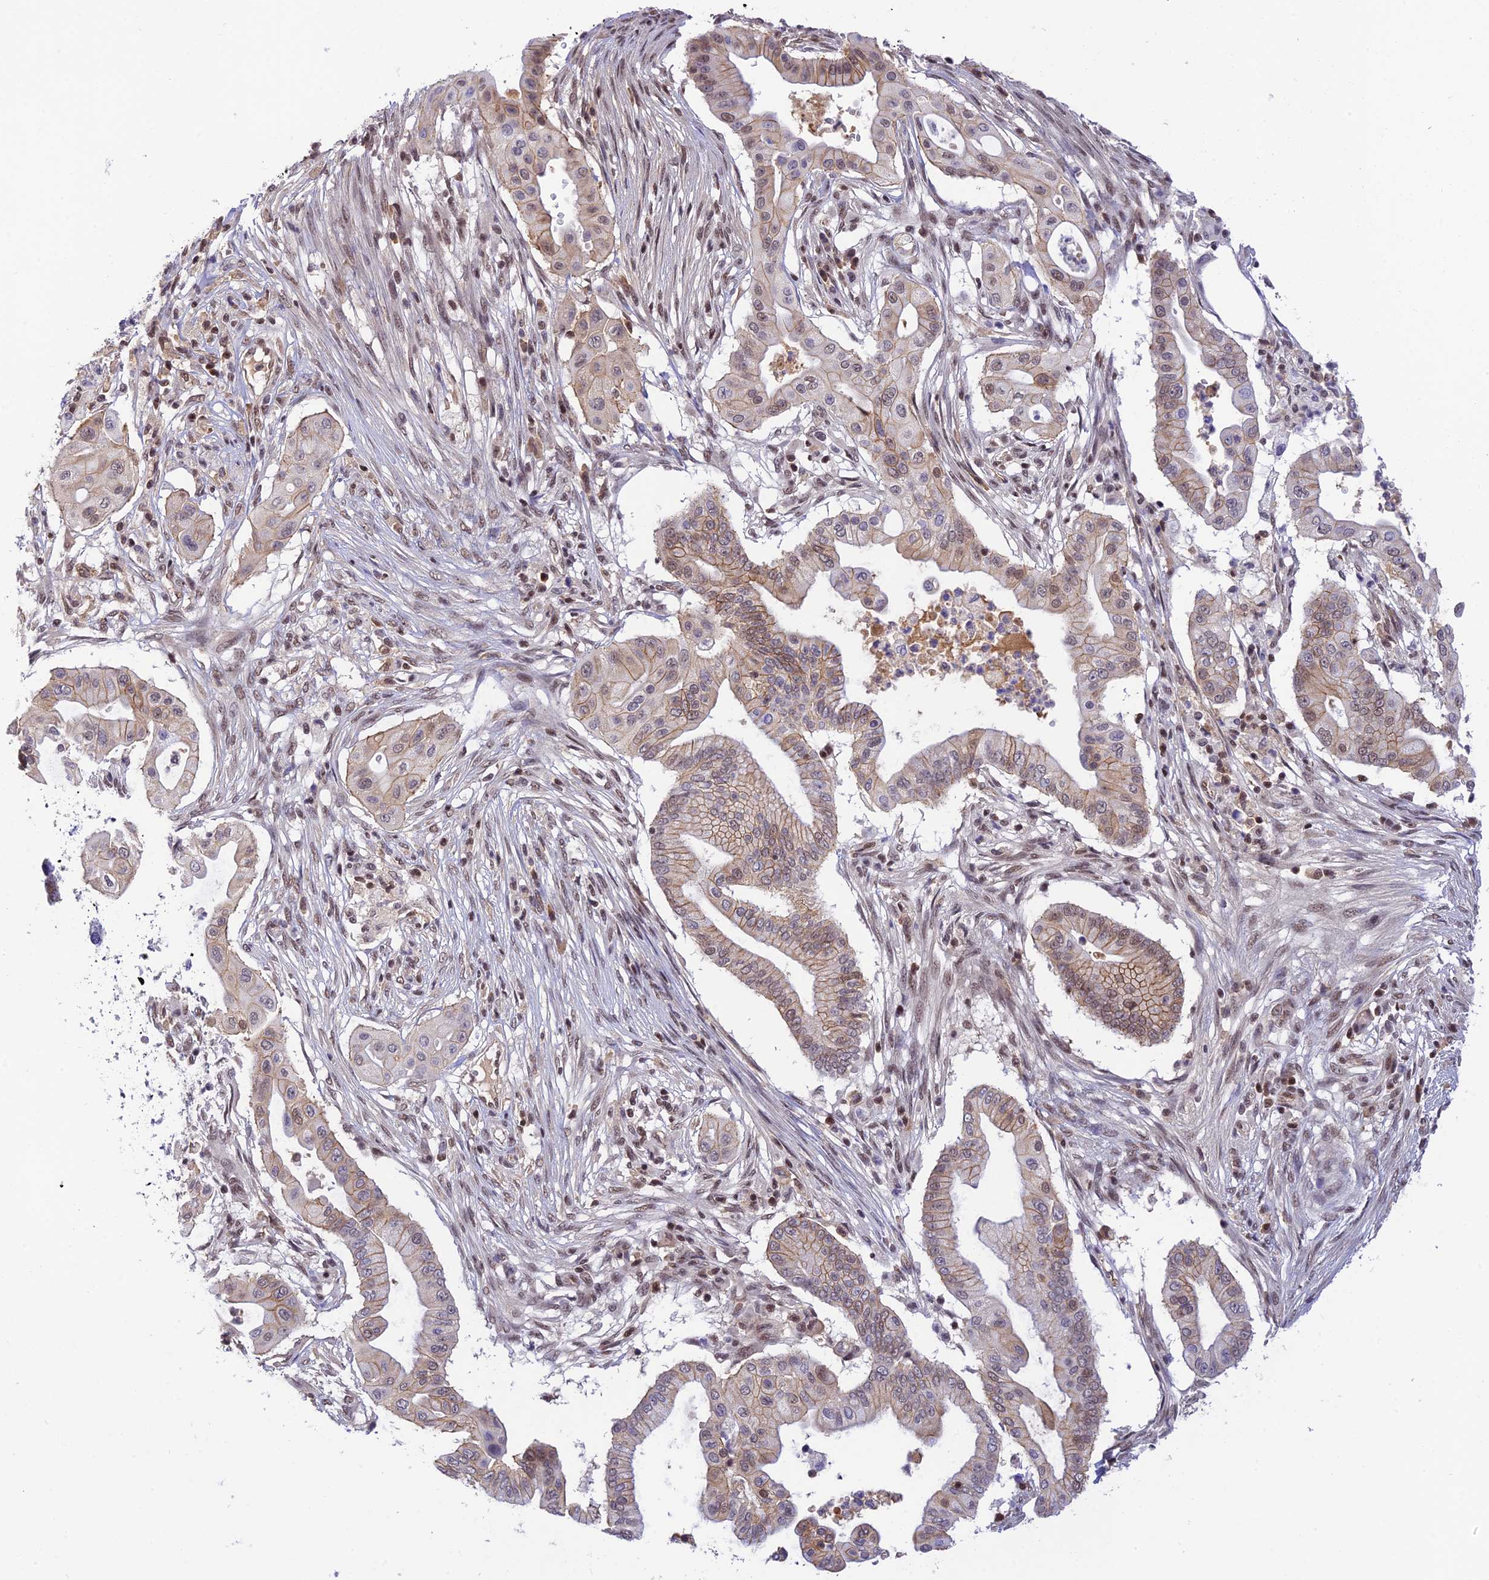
{"staining": {"intensity": "moderate", "quantity": ">75%", "location": "cytoplasmic/membranous"}, "tissue": "pancreatic cancer", "cell_type": "Tumor cells", "image_type": "cancer", "snomed": [{"axis": "morphology", "description": "Adenocarcinoma, NOS"}, {"axis": "topography", "description": "Pancreas"}], "caption": "Immunohistochemical staining of adenocarcinoma (pancreatic) exhibits medium levels of moderate cytoplasmic/membranous protein staining in approximately >75% of tumor cells.", "gene": "THAP11", "patient": {"sex": "male", "age": 68}}